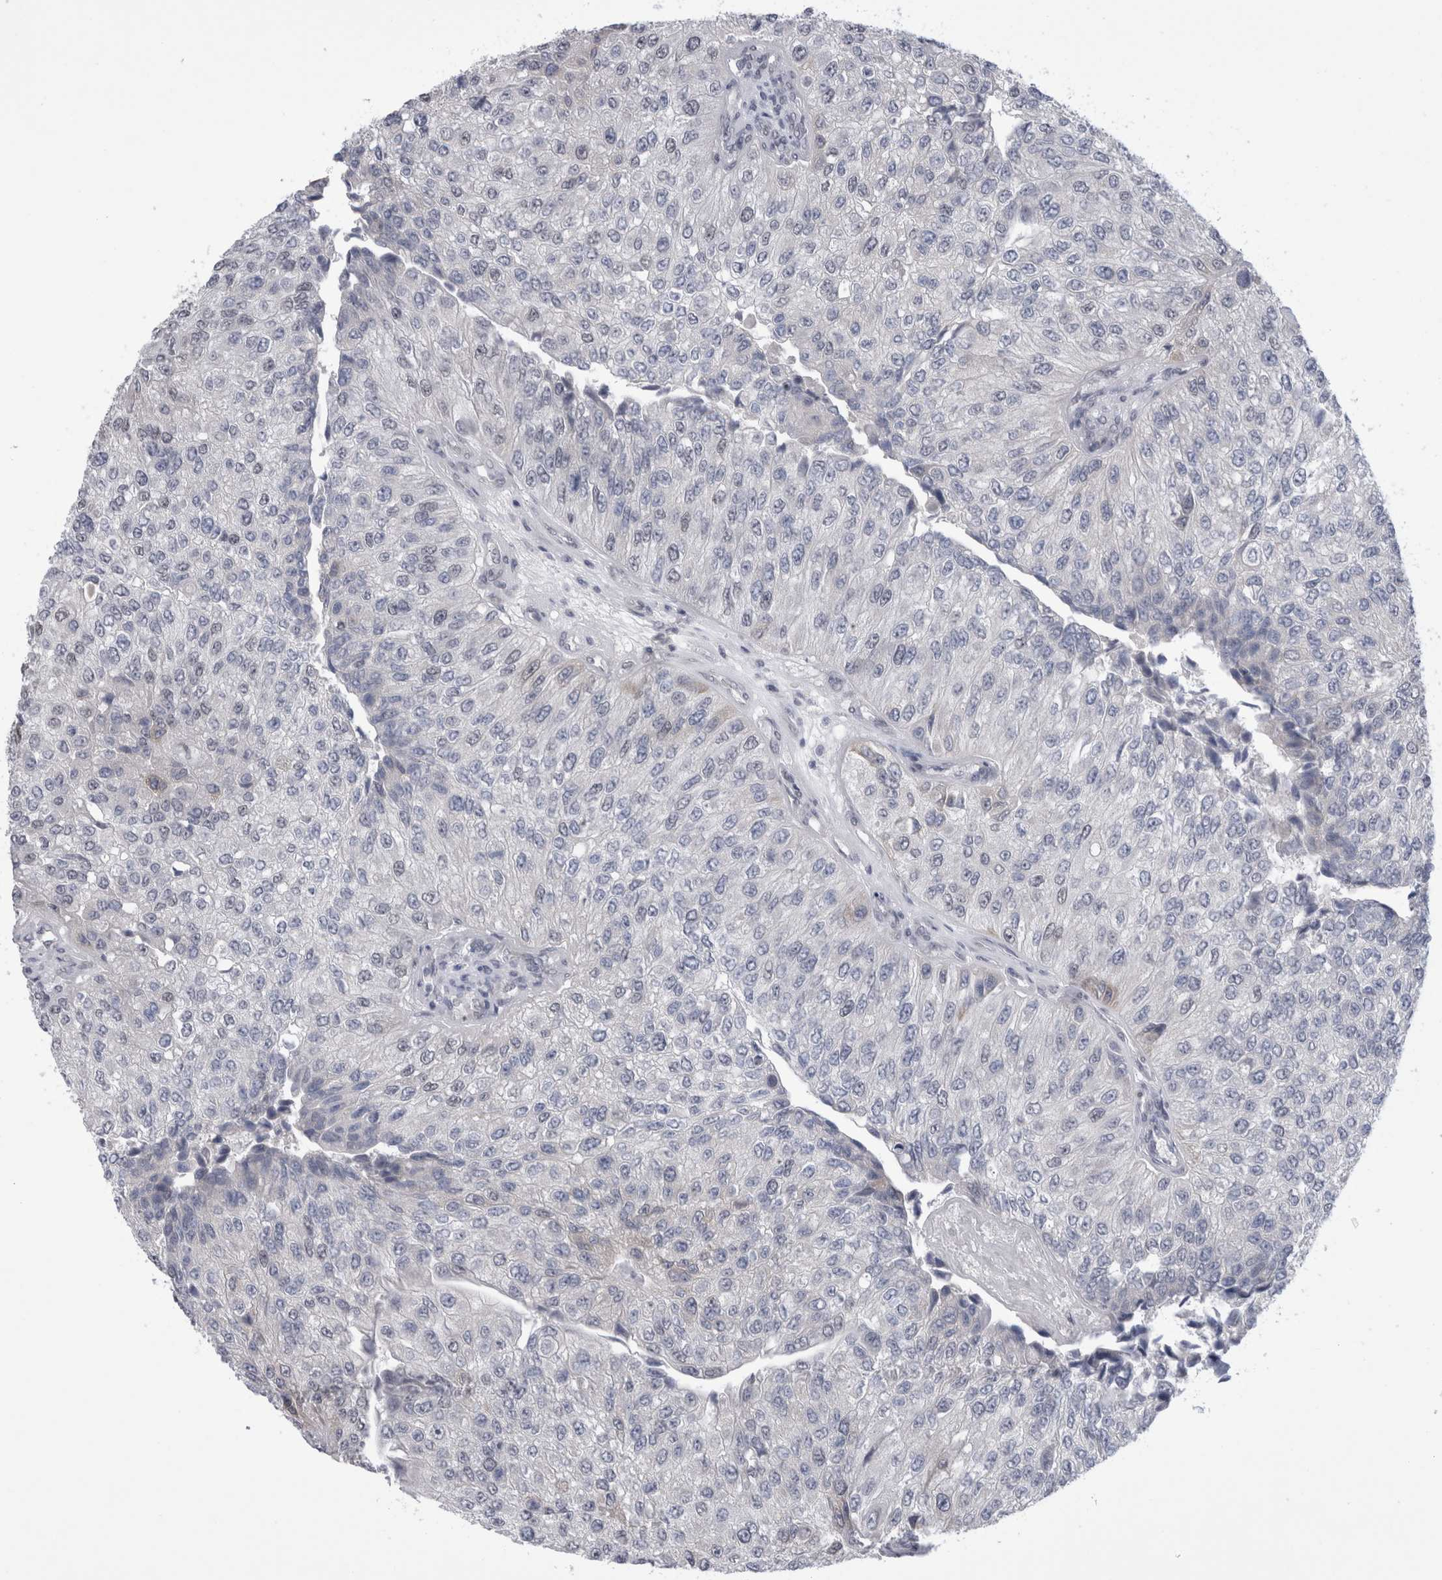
{"staining": {"intensity": "negative", "quantity": "none", "location": "none"}, "tissue": "urothelial cancer", "cell_type": "Tumor cells", "image_type": "cancer", "snomed": [{"axis": "morphology", "description": "Urothelial carcinoma, High grade"}, {"axis": "topography", "description": "Kidney"}, {"axis": "topography", "description": "Urinary bladder"}], "caption": "IHC of high-grade urothelial carcinoma exhibits no expression in tumor cells. (Brightfield microscopy of DAB (3,3'-diaminobenzidine) immunohistochemistry at high magnification).", "gene": "API5", "patient": {"sex": "male", "age": 77}}